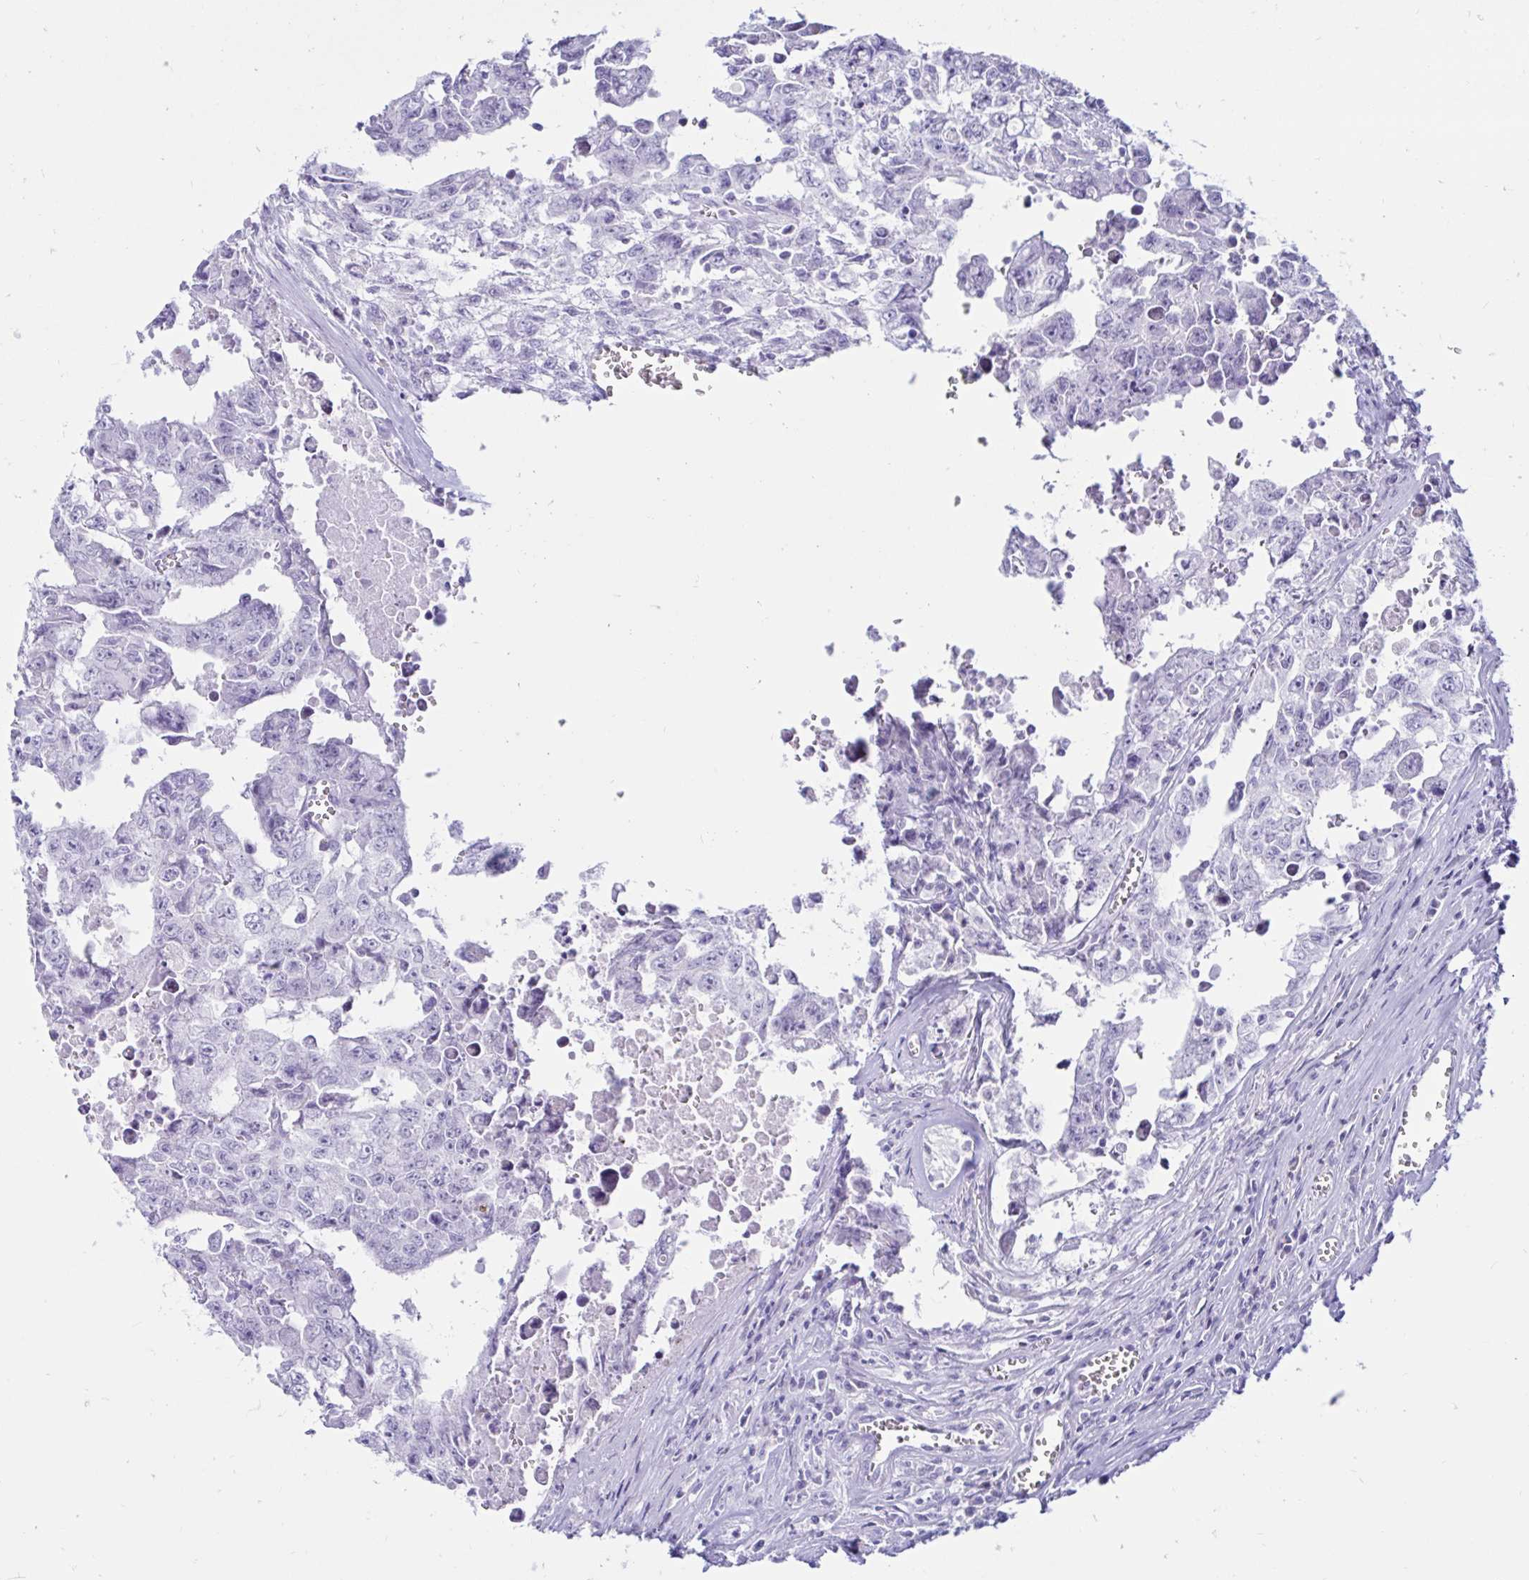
{"staining": {"intensity": "negative", "quantity": "none", "location": "none"}, "tissue": "testis cancer", "cell_type": "Tumor cells", "image_type": "cancer", "snomed": [{"axis": "morphology", "description": "Carcinoma, Embryonal, NOS"}, {"axis": "topography", "description": "Testis"}], "caption": "The image displays no significant positivity in tumor cells of testis cancer (embryonal carcinoma). (DAB (3,3'-diaminobenzidine) immunohistochemistry with hematoxylin counter stain).", "gene": "BEST1", "patient": {"sex": "male", "age": 24}}